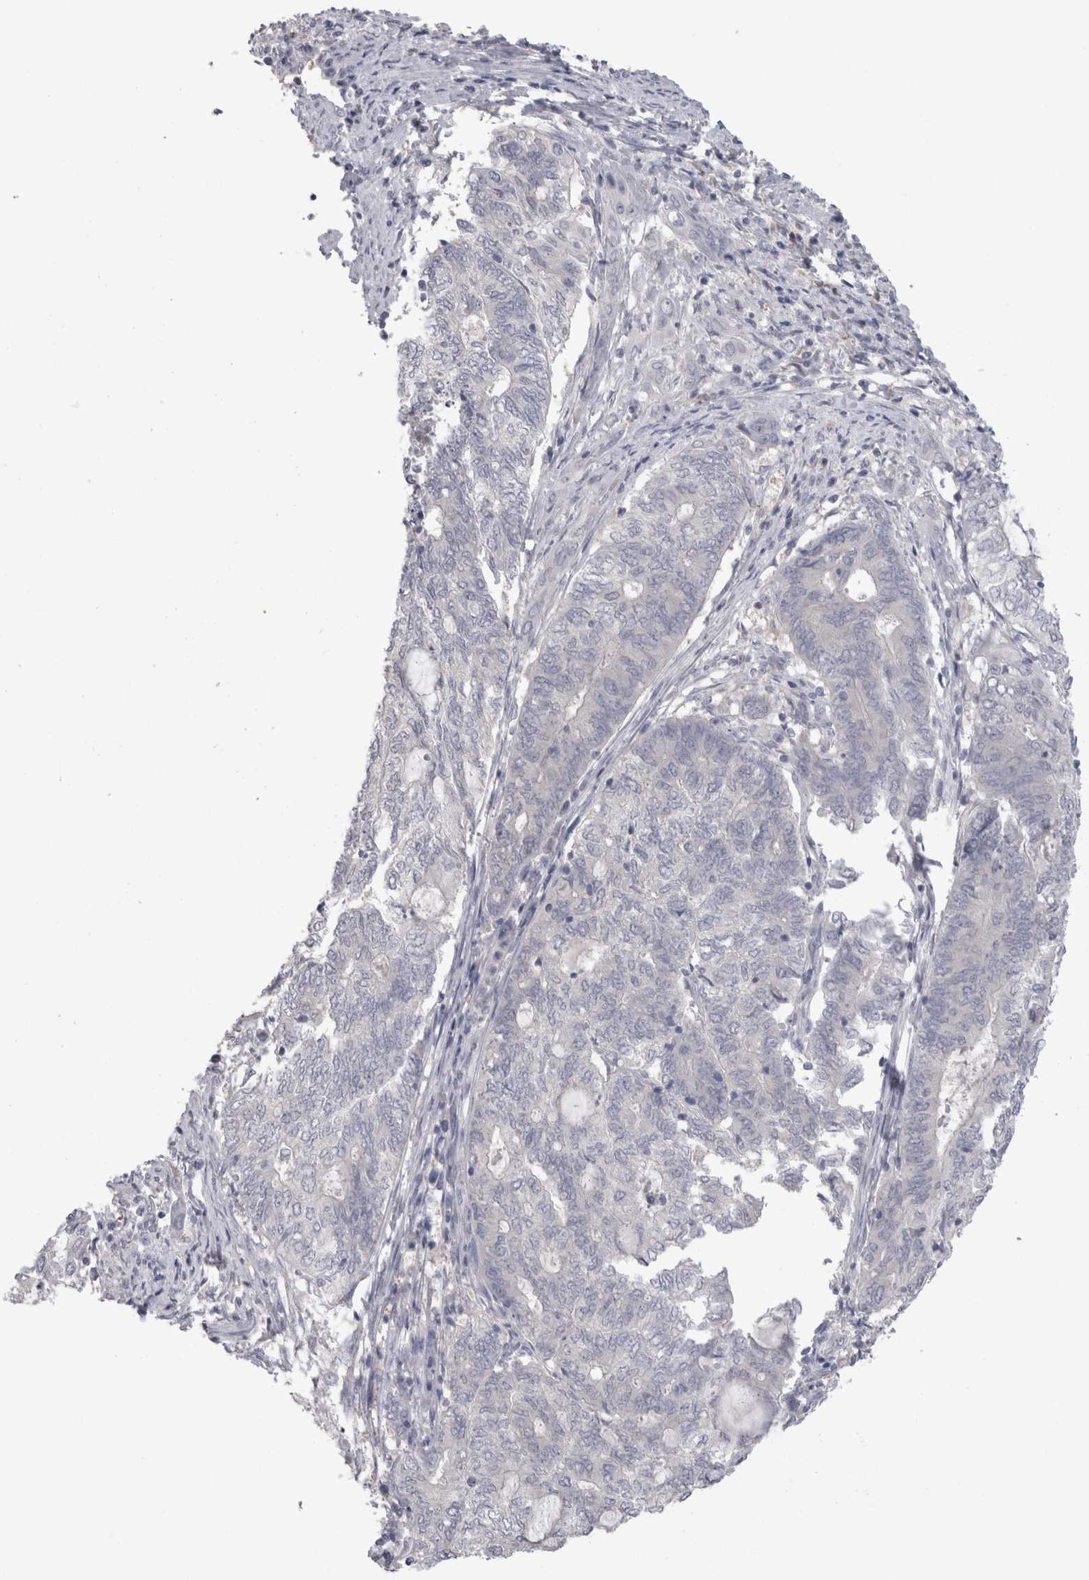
{"staining": {"intensity": "negative", "quantity": "none", "location": "none"}, "tissue": "endometrial cancer", "cell_type": "Tumor cells", "image_type": "cancer", "snomed": [{"axis": "morphology", "description": "Adenocarcinoma, NOS"}, {"axis": "topography", "description": "Uterus"}, {"axis": "topography", "description": "Endometrium"}], "caption": "Human adenocarcinoma (endometrial) stained for a protein using immunohistochemistry demonstrates no expression in tumor cells.", "gene": "SUCNR1", "patient": {"sex": "female", "age": 70}}